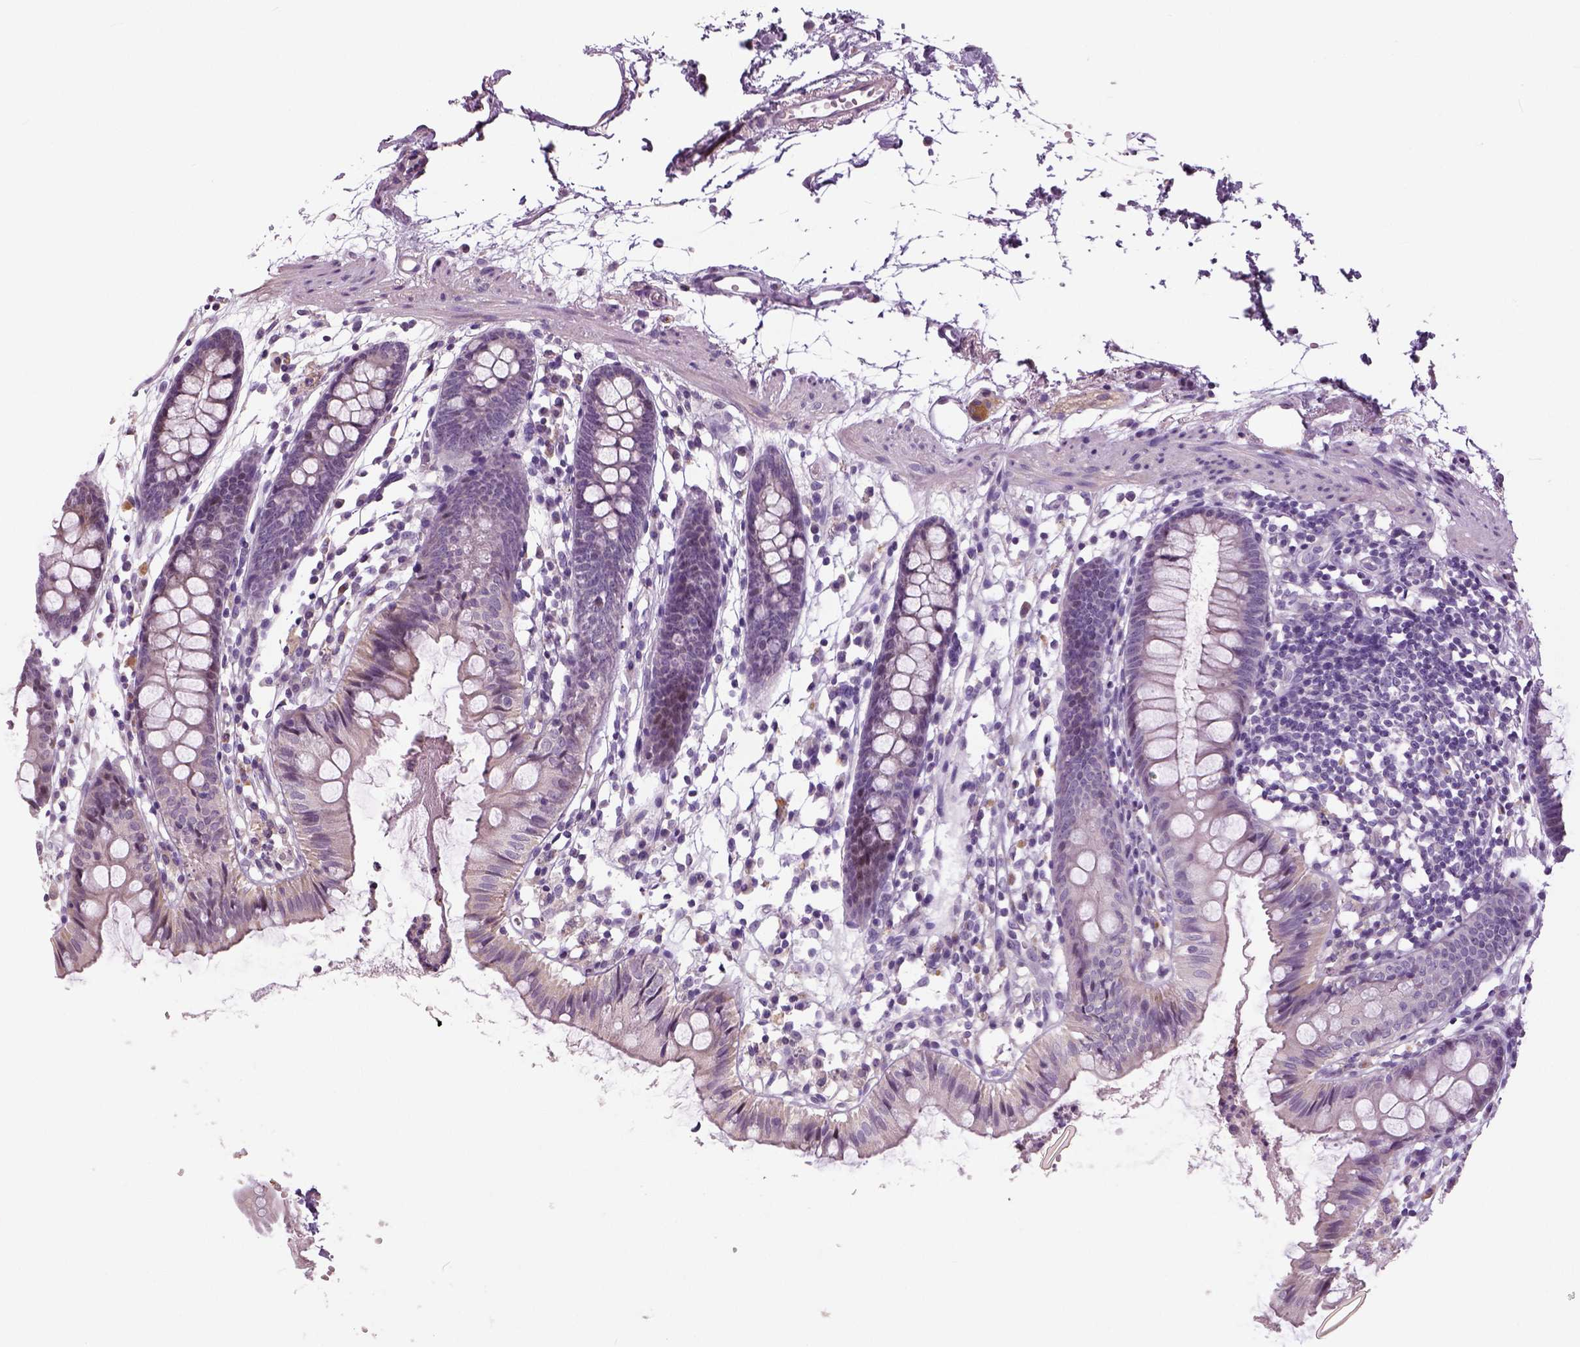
{"staining": {"intensity": "negative", "quantity": "none", "location": "none"}, "tissue": "colon", "cell_type": "Endothelial cells", "image_type": "normal", "snomed": [{"axis": "morphology", "description": "Normal tissue, NOS"}, {"axis": "topography", "description": "Colon"}], "caption": "A high-resolution image shows IHC staining of benign colon, which demonstrates no significant expression in endothelial cells. Brightfield microscopy of IHC stained with DAB (brown) and hematoxylin (blue), captured at high magnification.", "gene": "NECAB1", "patient": {"sex": "female", "age": 84}}